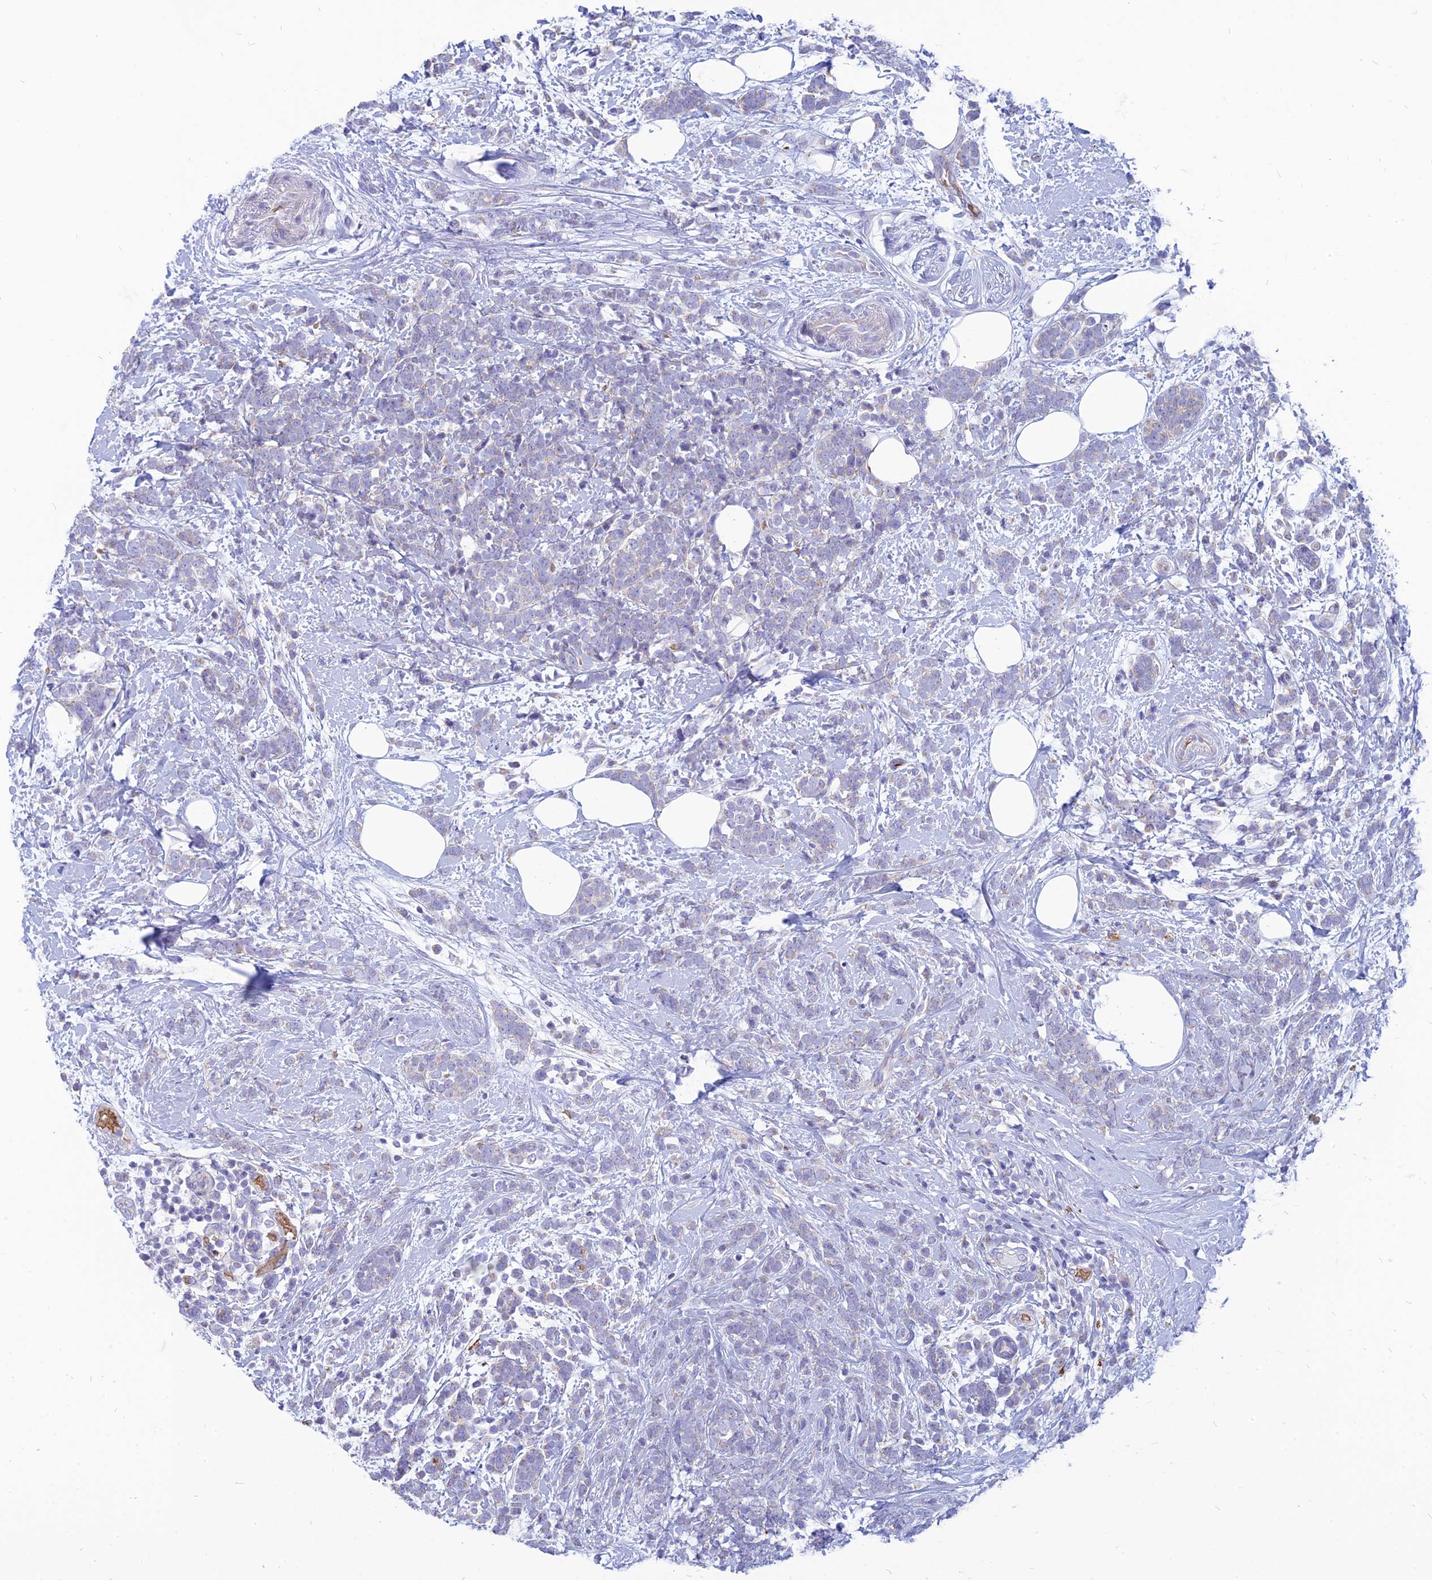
{"staining": {"intensity": "negative", "quantity": "none", "location": "none"}, "tissue": "breast cancer", "cell_type": "Tumor cells", "image_type": "cancer", "snomed": [{"axis": "morphology", "description": "Lobular carcinoma"}, {"axis": "topography", "description": "Breast"}], "caption": "Breast cancer was stained to show a protein in brown. There is no significant staining in tumor cells. The staining was performed using DAB to visualize the protein expression in brown, while the nuclei were stained in blue with hematoxylin (Magnification: 20x).", "gene": "HHAT", "patient": {"sex": "female", "age": 58}}